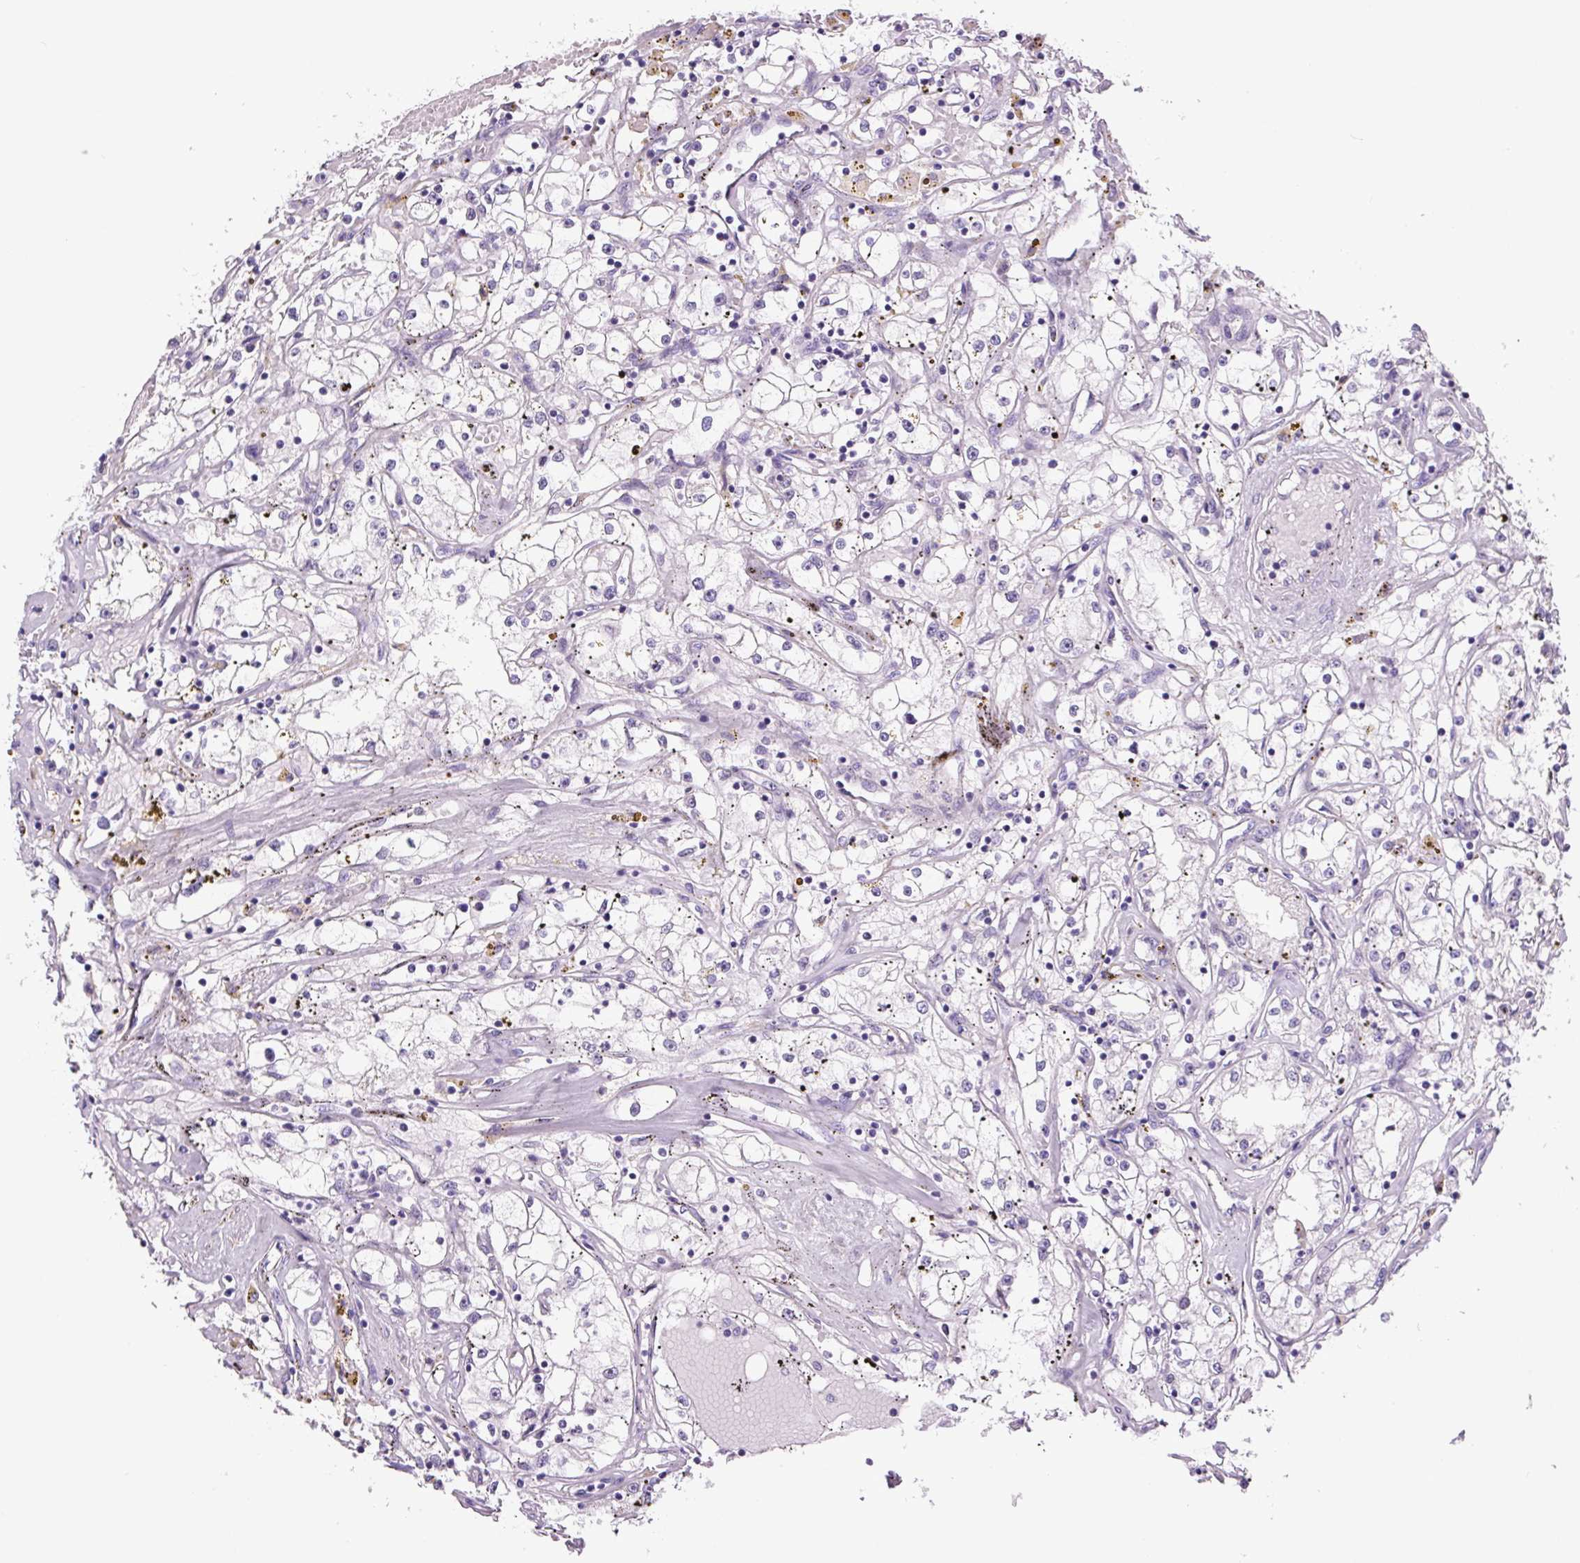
{"staining": {"intensity": "negative", "quantity": "none", "location": "none"}, "tissue": "renal cancer", "cell_type": "Tumor cells", "image_type": "cancer", "snomed": [{"axis": "morphology", "description": "Adenocarcinoma, NOS"}, {"axis": "topography", "description": "Kidney"}], "caption": "Immunohistochemistry of human adenocarcinoma (renal) demonstrates no staining in tumor cells.", "gene": "CHGA", "patient": {"sex": "male", "age": 56}}